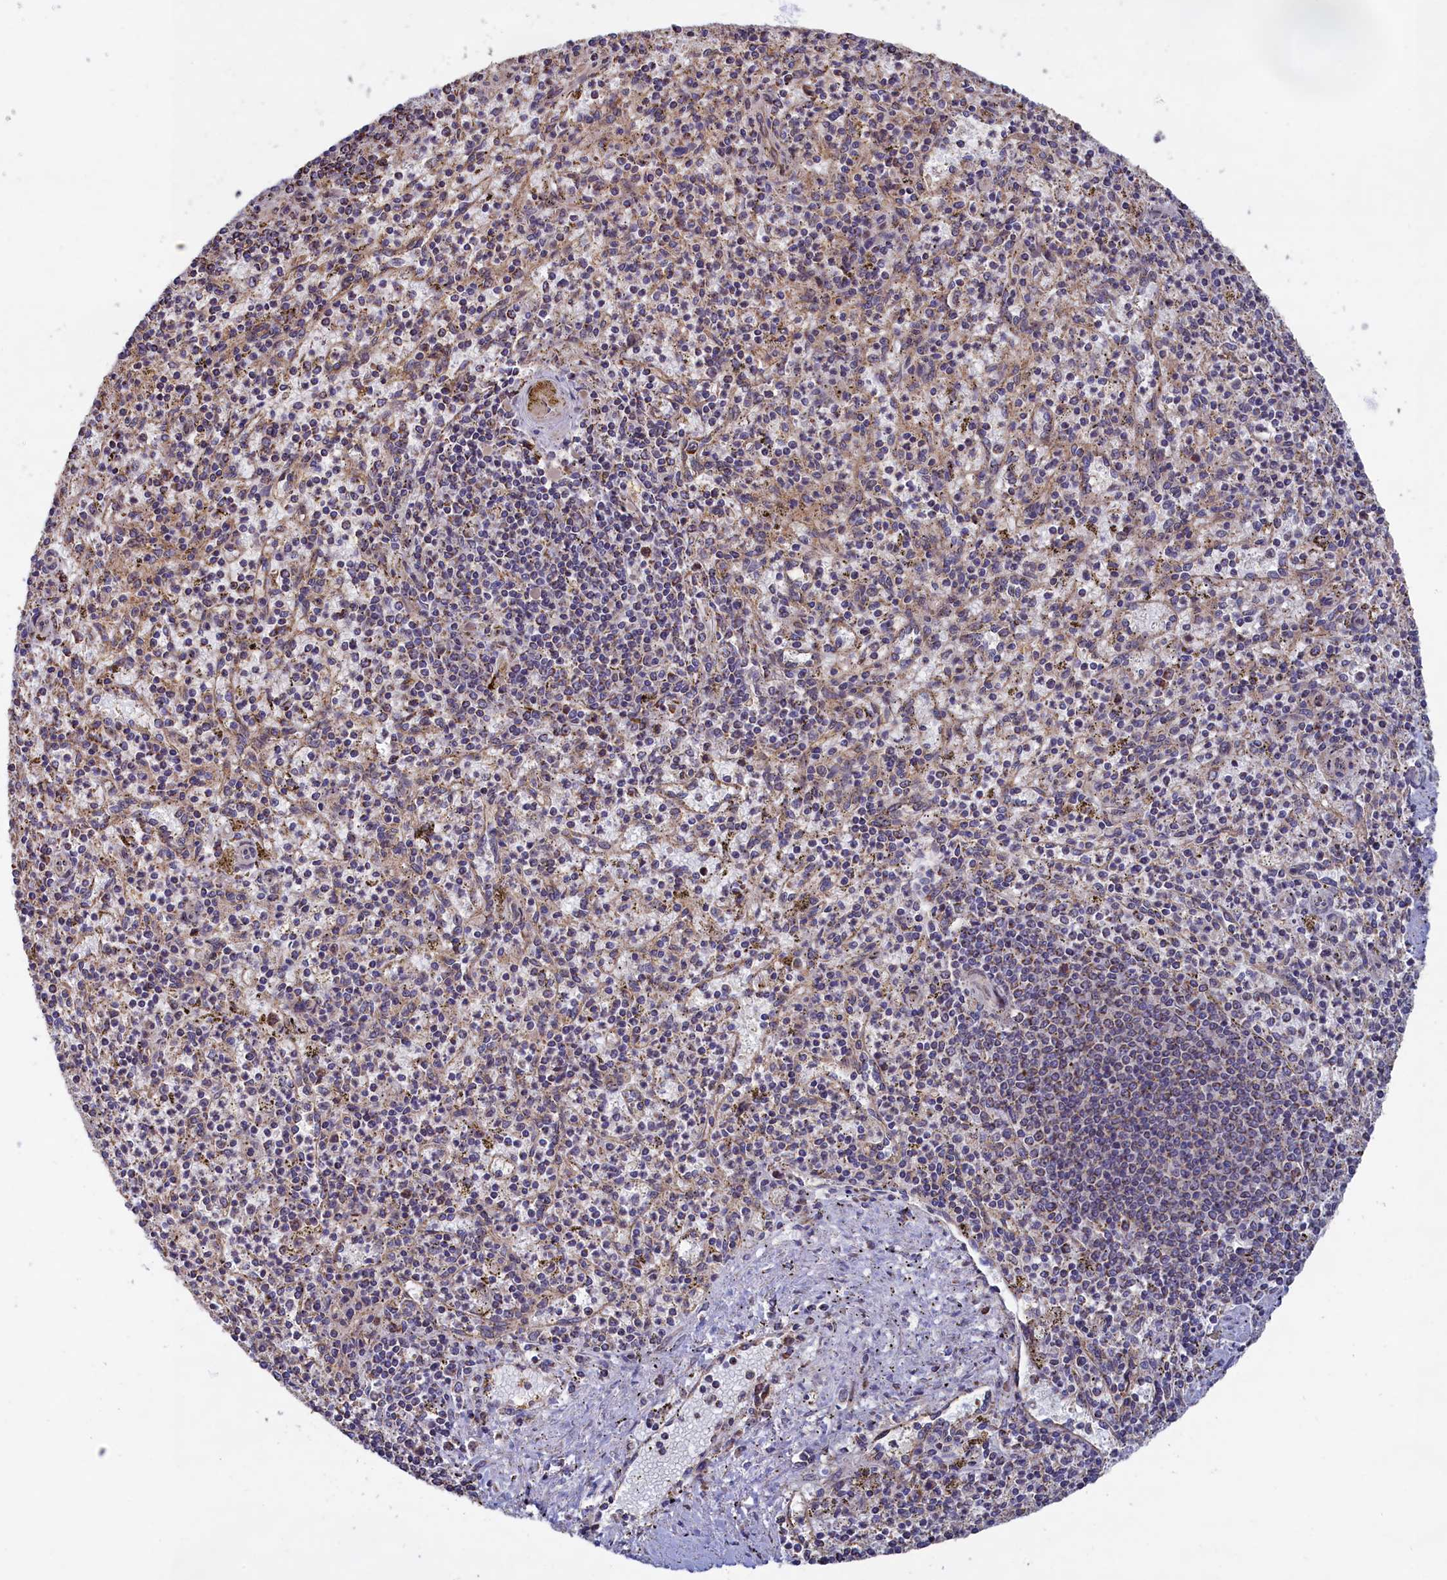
{"staining": {"intensity": "moderate", "quantity": "<25%", "location": "cytoplasmic/membranous"}, "tissue": "spleen", "cell_type": "Cells in red pulp", "image_type": "normal", "snomed": [{"axis": "morphology", "description": "Normal tissue, NOS"}, {"axis": "topography", "description": "Spleen"}], "caption": "Benign spleen shows moderate cytoplasmic/membranous staining in about <25% of cells in red pulp, visualized by immunohistochemistry. (DAB (3,3'-diaminobenzidine) = brown stain, brightfield microscopy at high magnification).", "gene": "ENSG00000269825", "patient": {"sex": "male", "age": 72}}